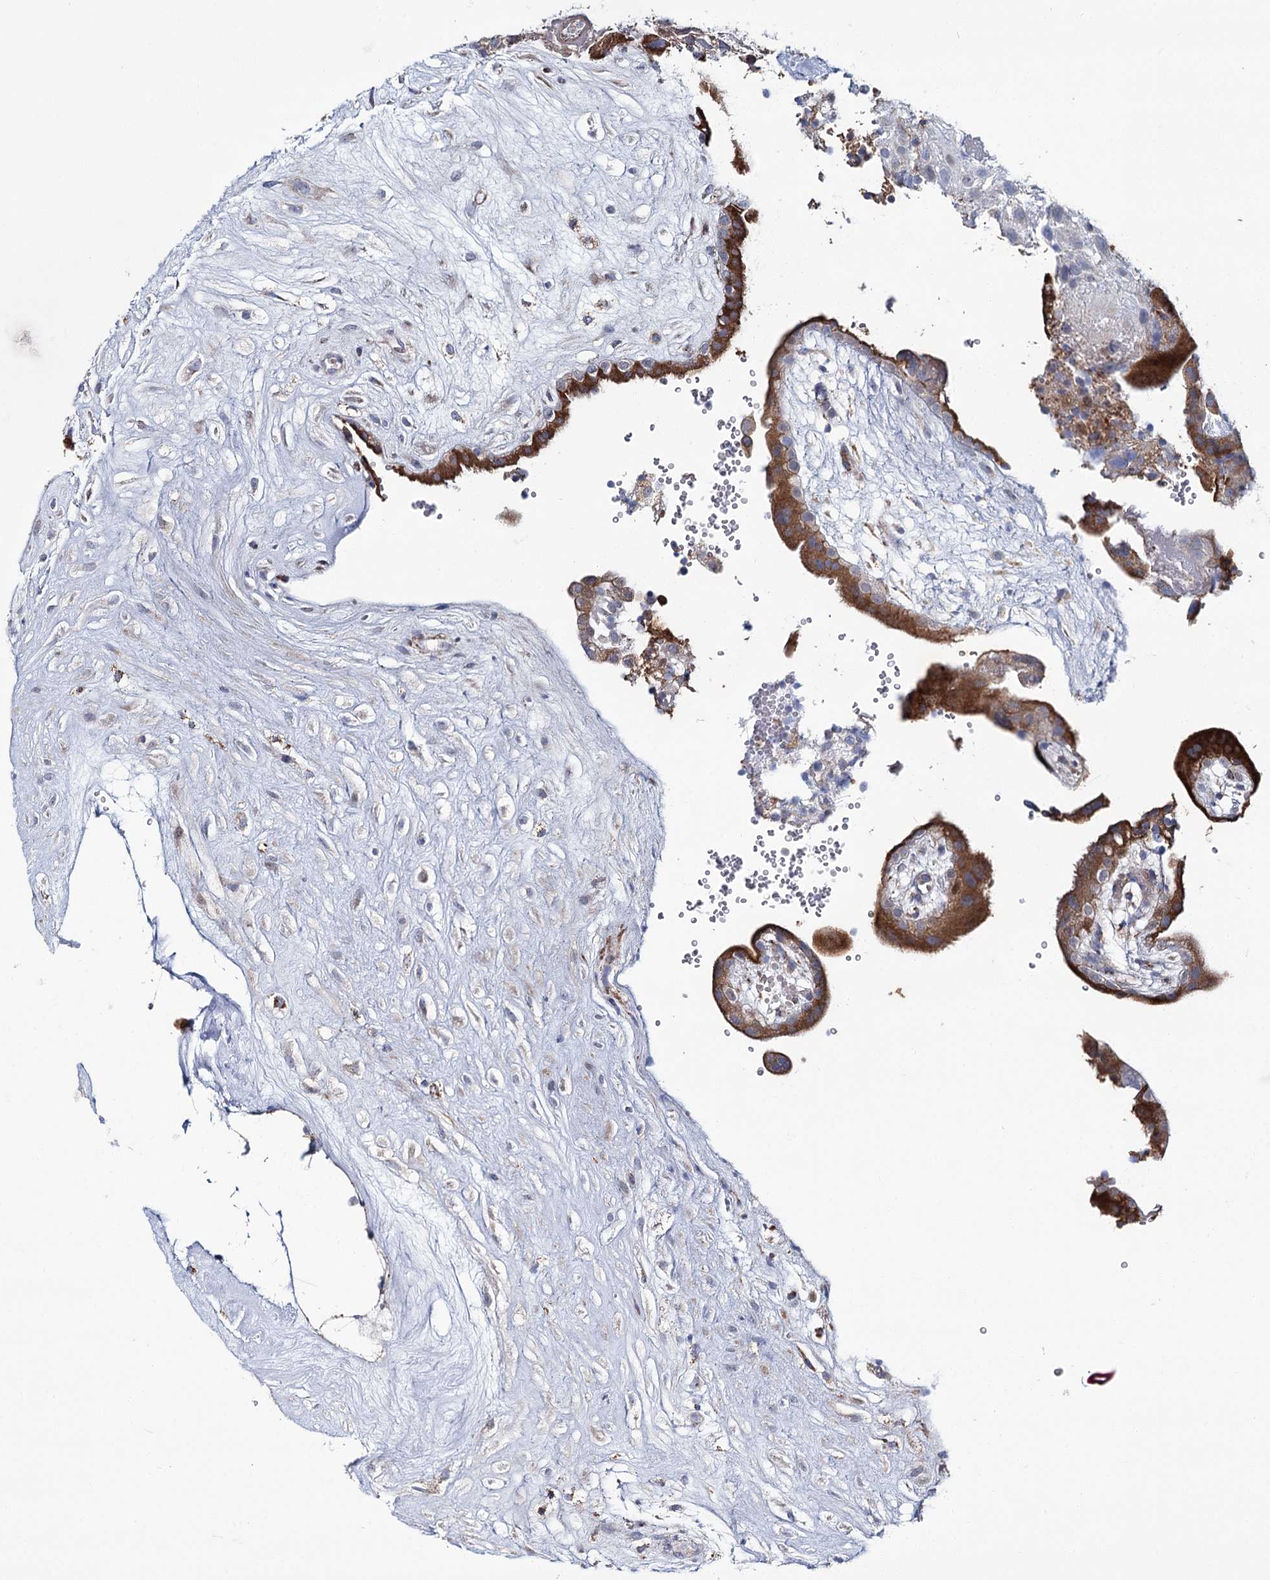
{"staining": {"intensity": "moderate", "quantity": ">75%", "location": "cytoplasmic/membranous"}, "tissue": "placenta", "cell_type": "Trophoblastic cells", "image_type": "normal", "snomed": [{"axis": "morphology", "description": "Normal tissue, NOS"}, {"axis": "topography", "description": "Placenta"}], "caption": "An immunohistochemistry photomicrograph of normal tissue is shown. Protein staining in brown shows moderate cytoplasmic/membranous positivity in placenta within trophoblastic cells. (DAB = brown stain, brightfield microscopy at high magnification).", "gene": "CPLANE1", "patient": {"sex": "female", "age": 18}}